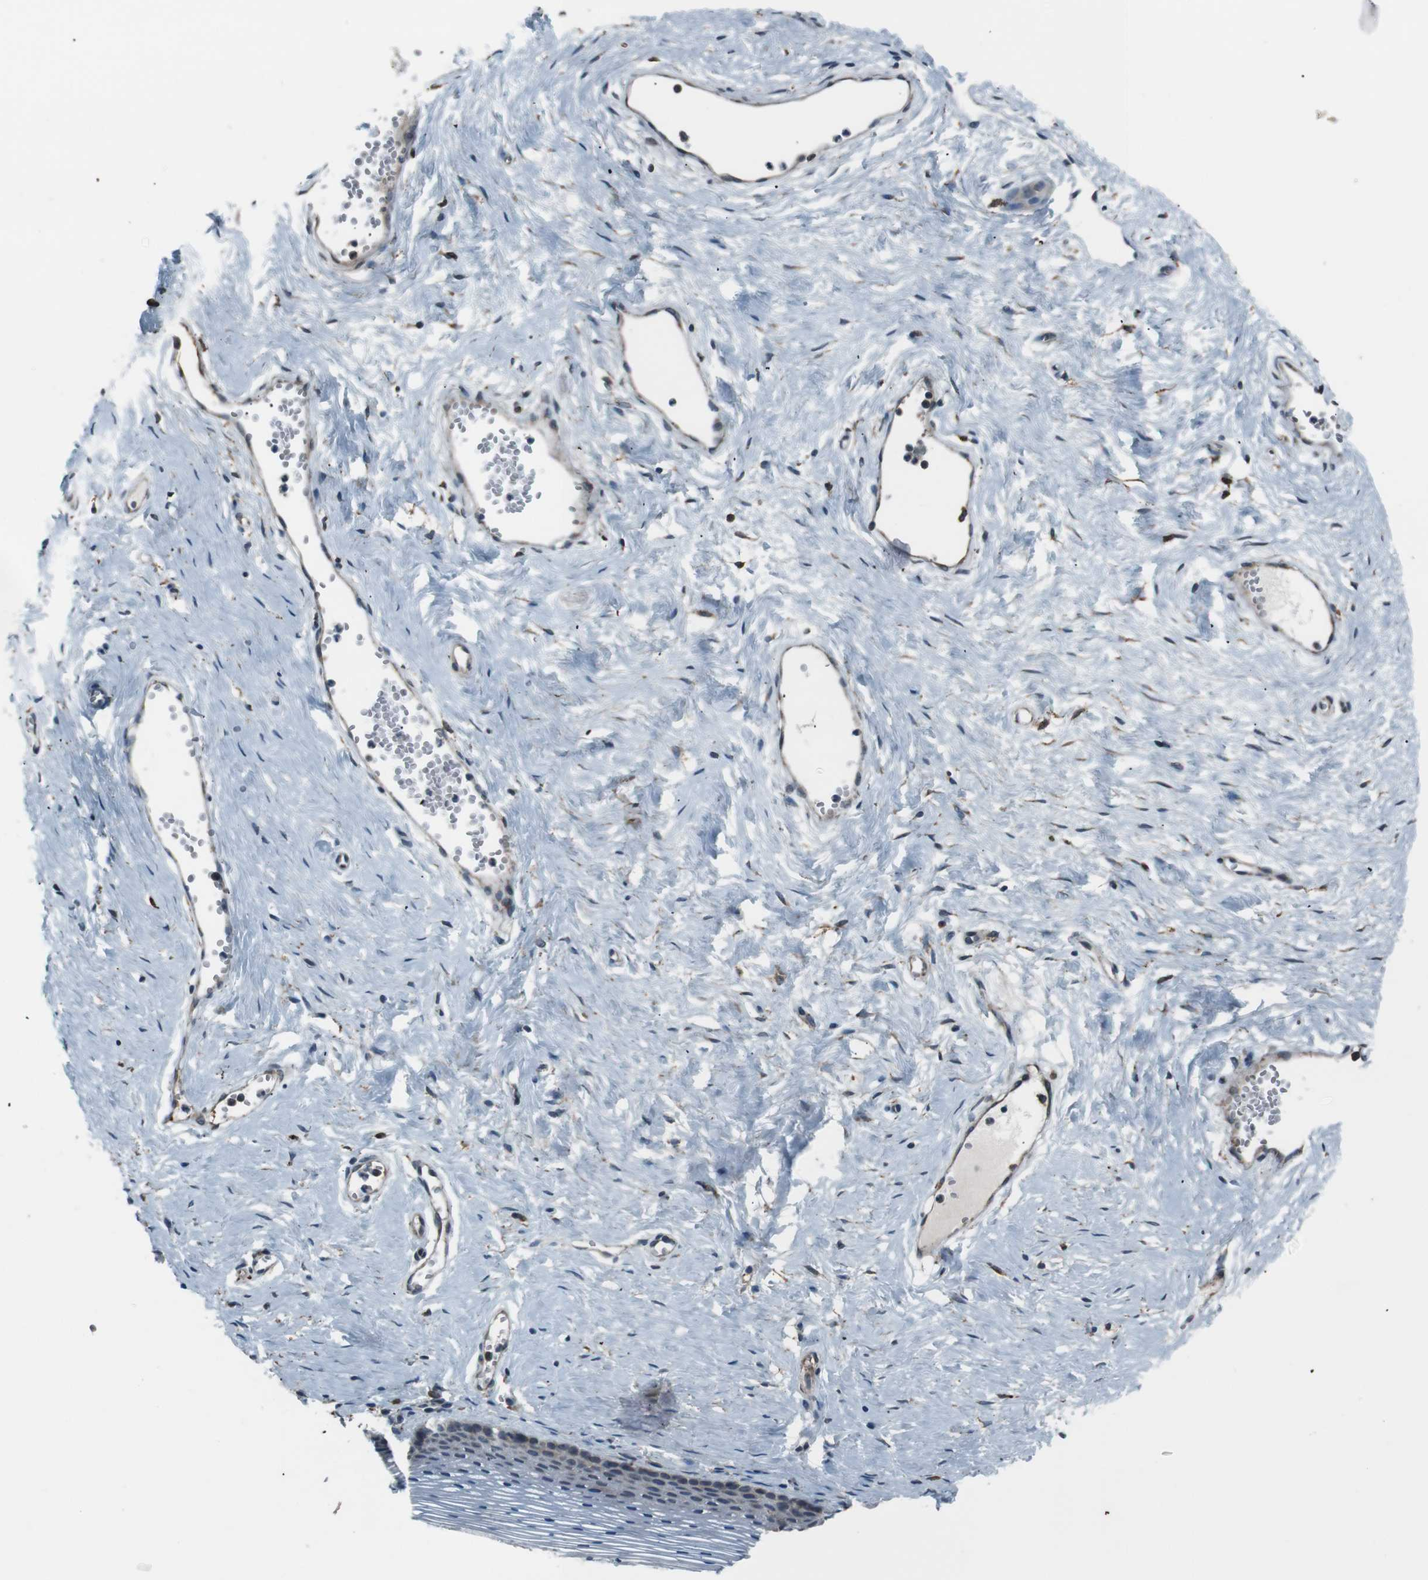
{"staining": {"intensity": "negative", "quantity": "none", "location": "none"}, "tissue": "vagina", "cell_type": "Squamous epithelial cells", "image_type": "normal", "snomed": [{"axis": "morphology", "description": "Normal tissue, NOS"}, {"axis": "topography", "description": "Vagina"}], "caption": "DAB immunohistochemical staining of unremarkable vagina demonstrates no significant positivity in squamous epithelial cells. Nuclei are stained in blue.", "gene": "SIGMAR1", "patient": {"sex": "female", "age": 32}}